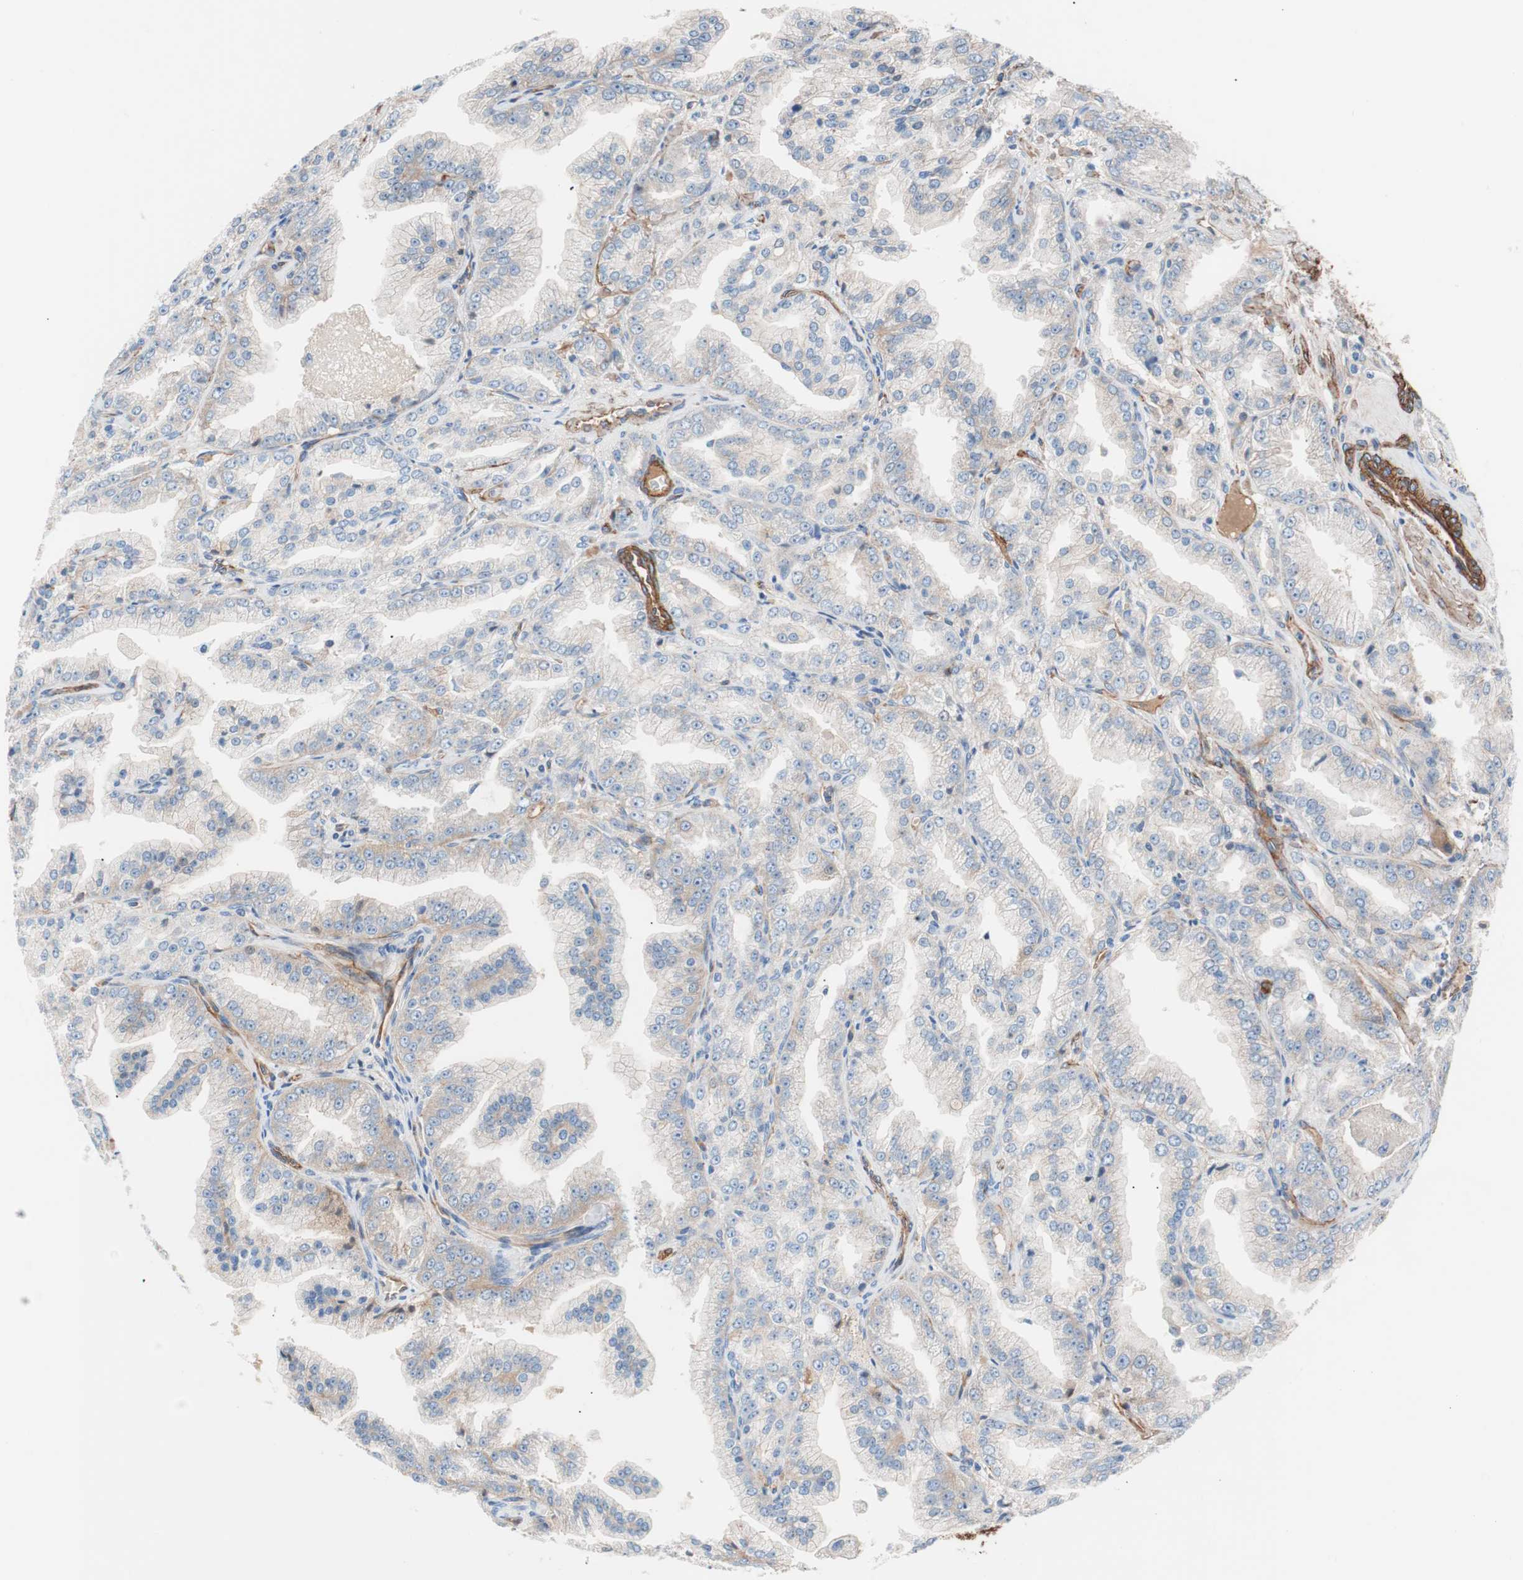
{"staining": {"intensity": "weak", "quantity": "<25%", "location": "cytoplasmic/membranous"}, "tissue": "prostate cancer", "cell_type": "Tumor cells", "image_type": "cancer", "snomed": [{"axis": "morphology", "description": "Adenocarcinoma, High grade"}, {"axis": "topography", "description": "Prostate"}], "caption": "This is an immunohistochemistry (IHC) micrograph of prostate cancer. There is no expression in tumor cells.", "gene": "SPINT1", "patient": {"sex": "male", "age": 61}}